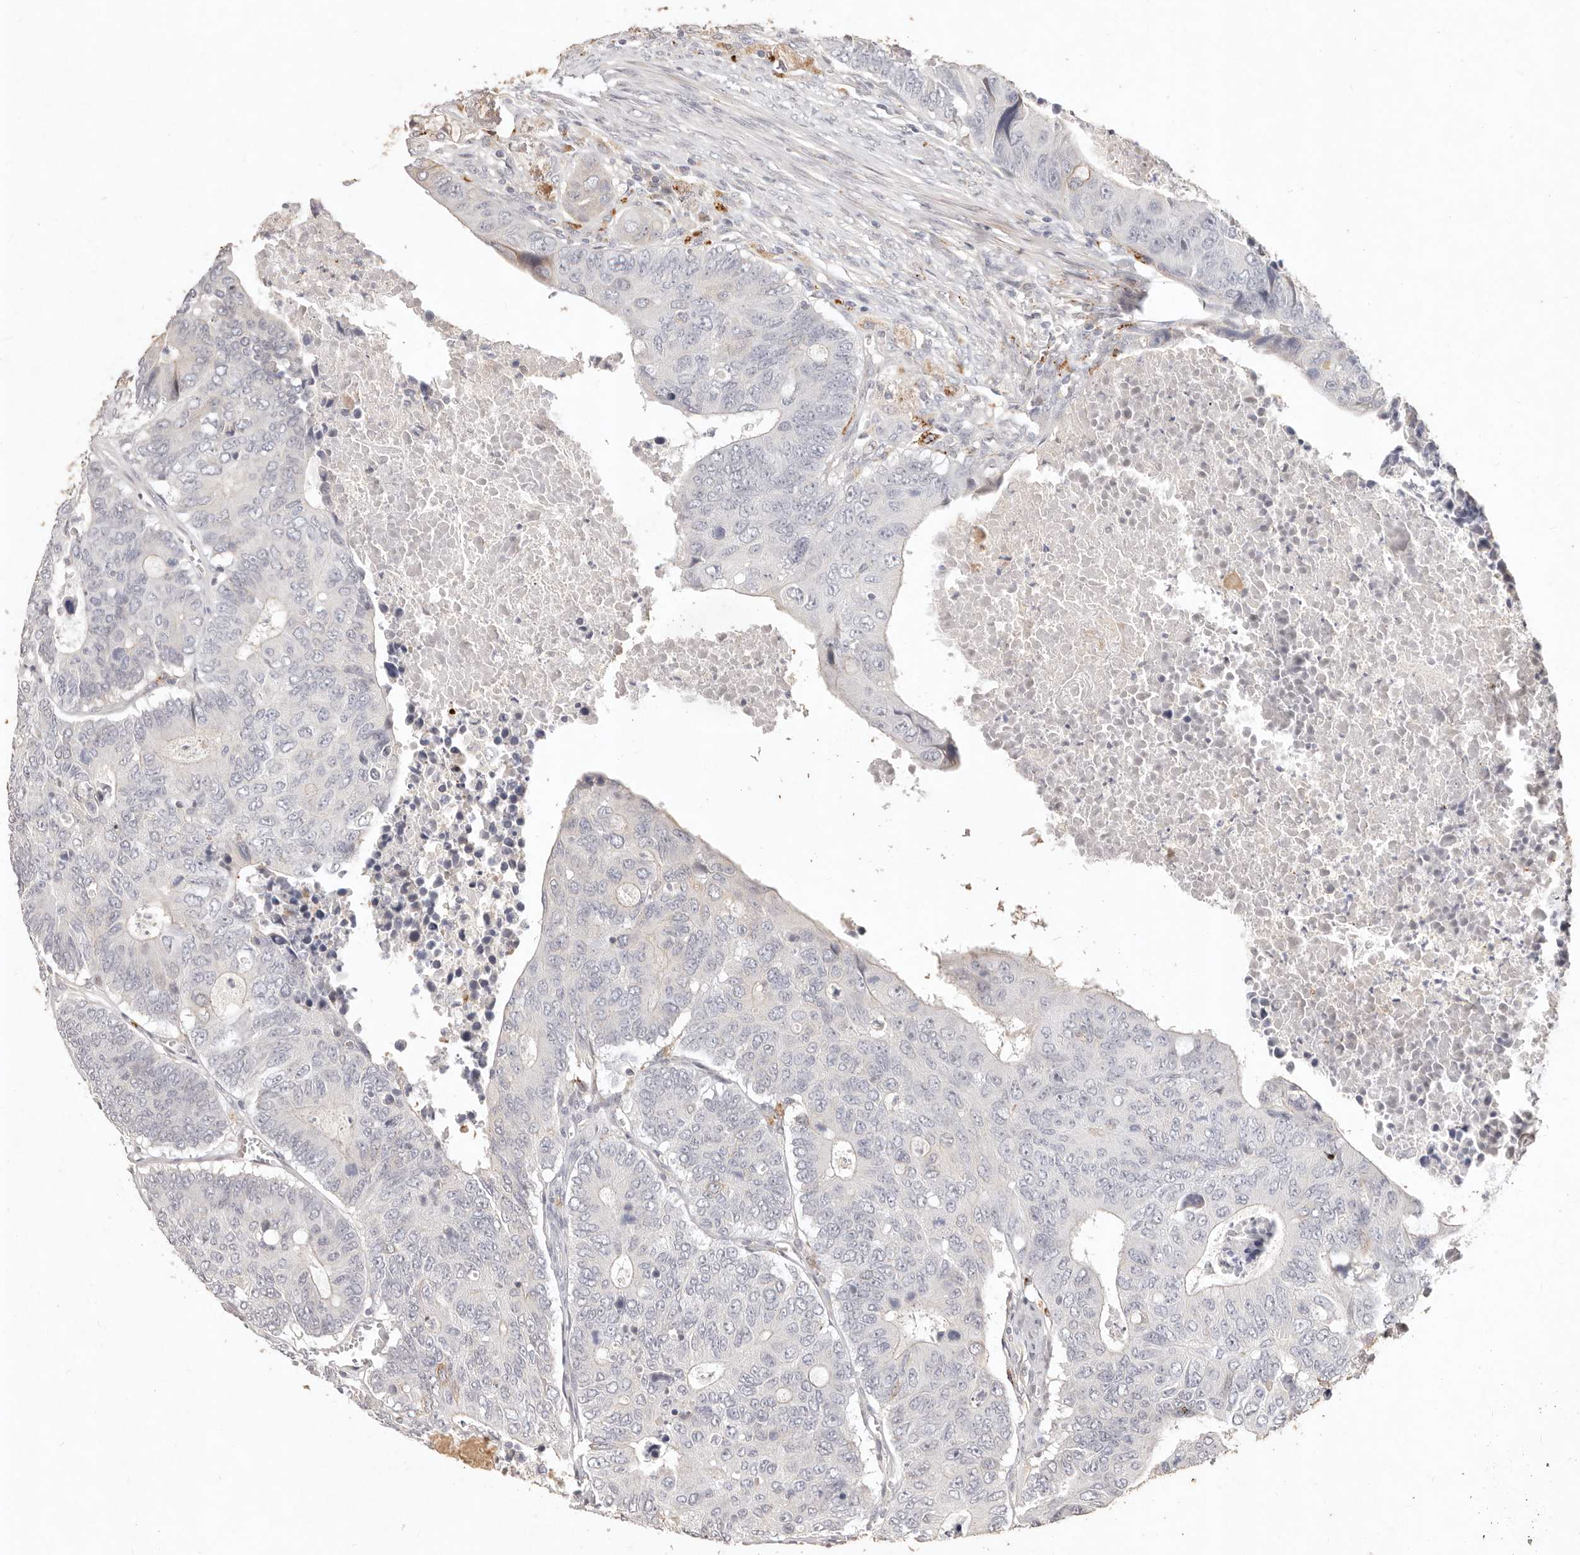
{"staining": {"intensity": "negative", "quantity": "none", "location": "none"}, "tissue": "colorectal cancer", "cell_type": "Tumor cells", "image_type": "cancer", "snomed": [{"axis": "morphology", "description": "Adenocarcinoma, NOS"}, {"axis": "topography", "description": "Colon"}], "caption": "High power microscopy image of an immunohistochemistry (IHC) image of colorectal adenocarcinoma, revealing no significant staining in tumor cells.", "gene": "KIF9", "patient": {"sex": "male", "age": 87}}